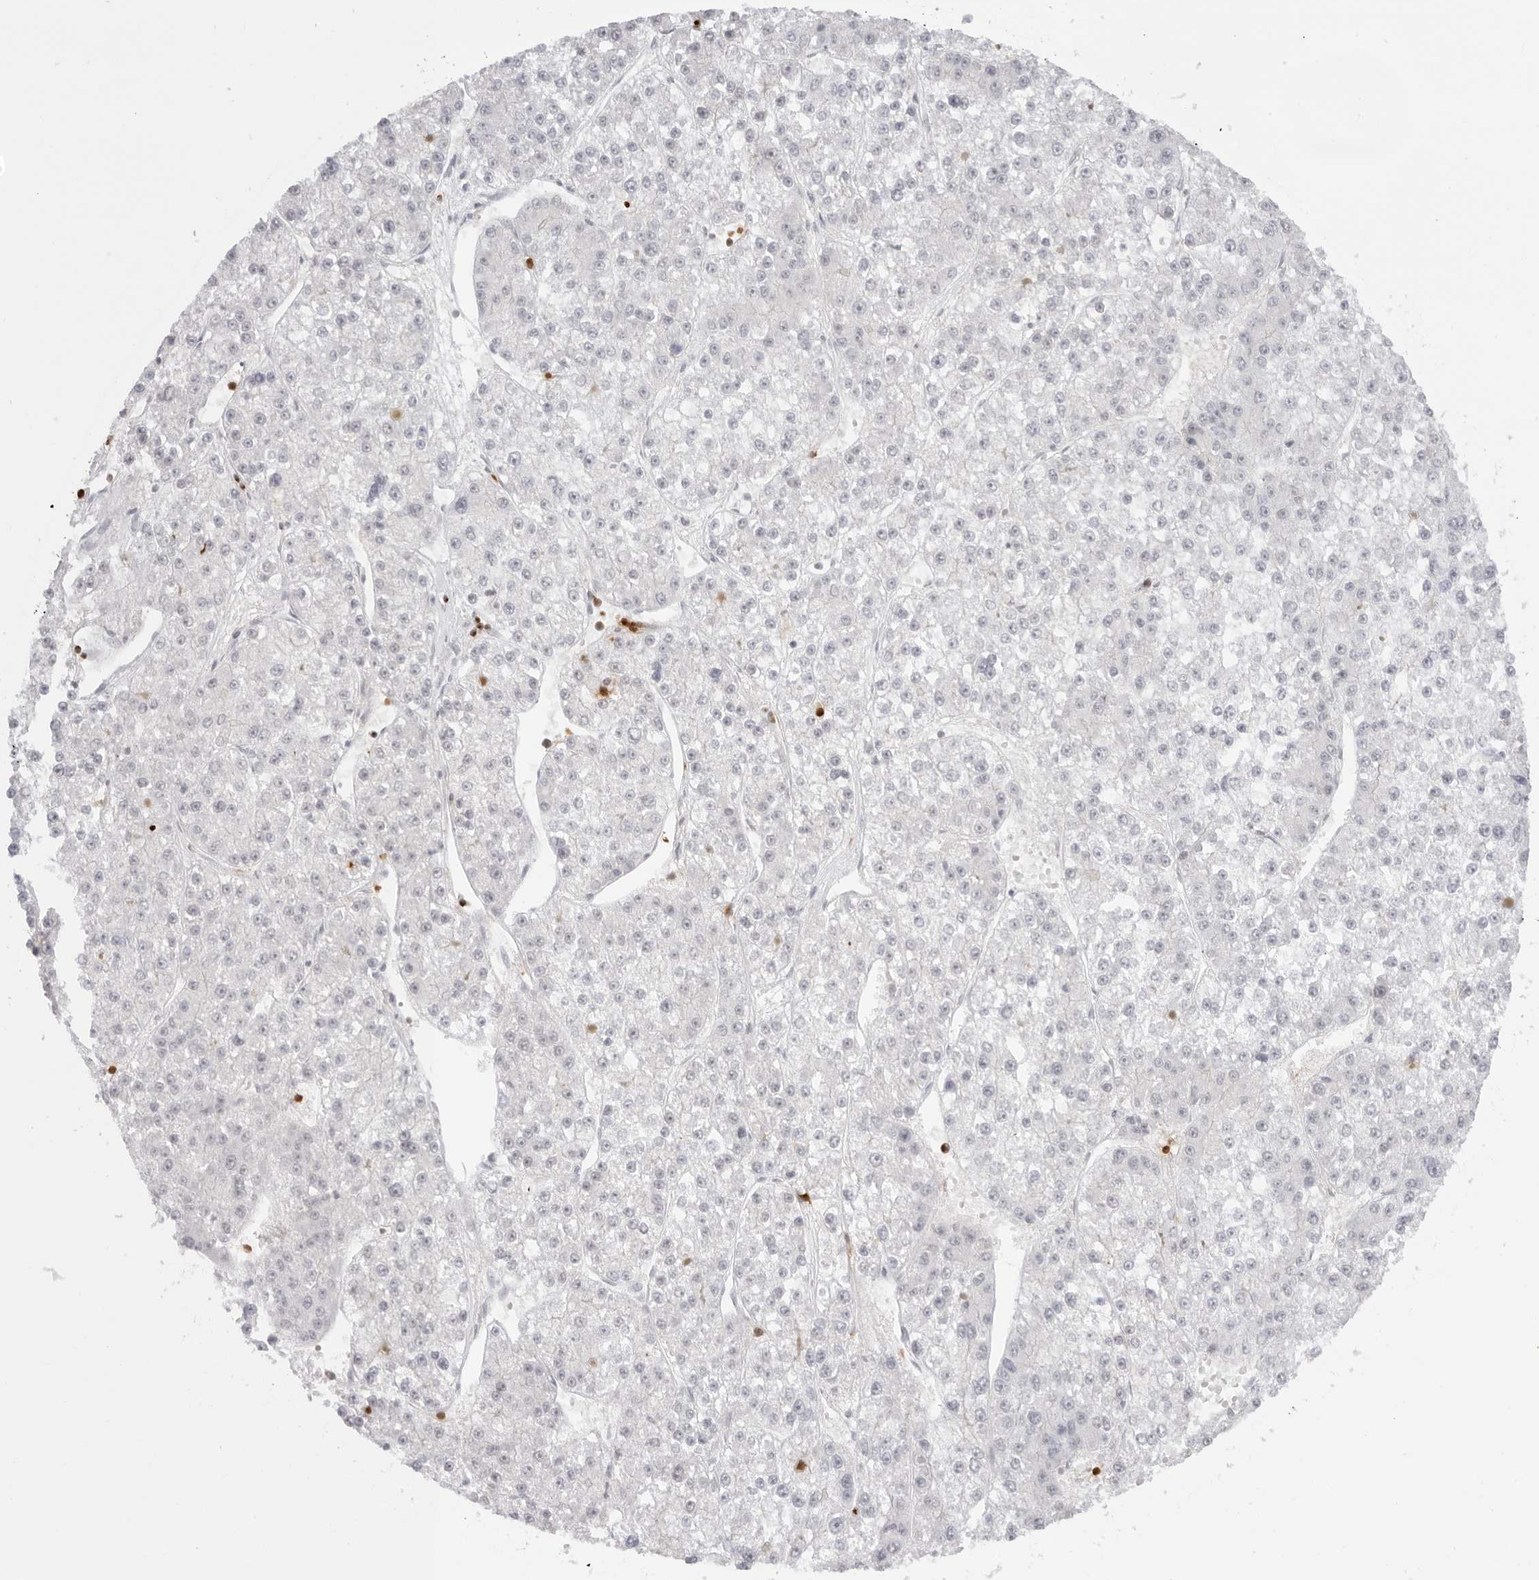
{"staining": {"intensity": "negative", "quantity": "none", "location": "none"}, "tissue": "liver cancer", "cell_type": "Tumor cells", "image_type": "cancer", "snomed": [{"axis": "morphology", "description": "Carcinoma, Hepatocellular, NOS"}, {"axis": "topography", "description": "Liver"}], "caption": "DAB (3,3'-diaminobenzidine) immunohistochemical staining of human hepatocellular carcinoma (liver) exhibits no significant expression in tumor cells.", "gene": "RNF146", "patient": {"sex": "female", "age": 73}}